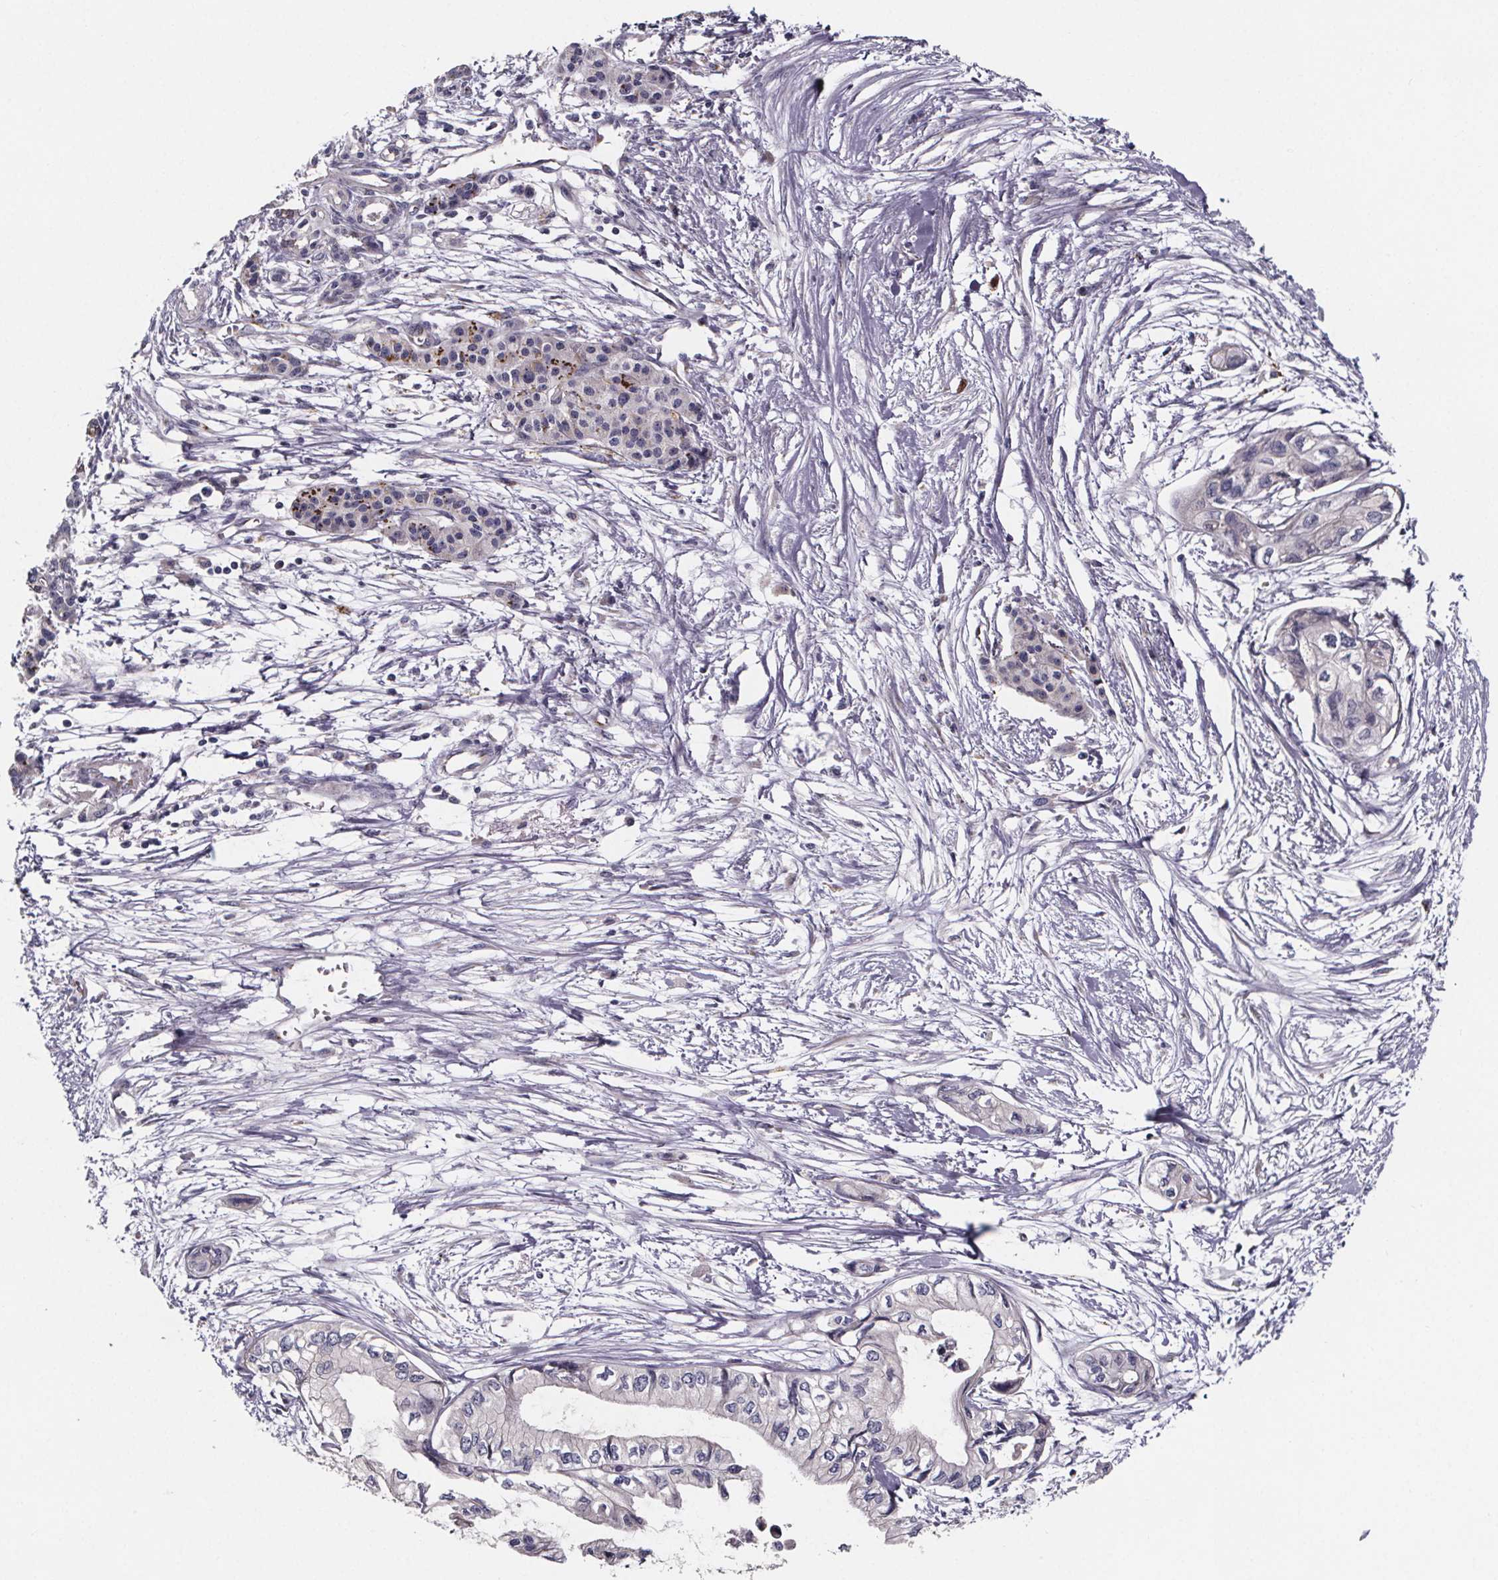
{"staining": {"intensity": "moderate", "quantity": "<25%", "location": "cytoplasmic/membranous"}, "tissue": "pancreatic cancer", "cell_type": "Tumor cells", "image_type": "cancer", "snomed": [{"axis": "morphology", "description": "Adenocarcinoma, NOS"}, {"axis": "topography", "description": "Pancreas"}], "caption": "Immunohistochemical staining of human pancreatic cancer shows low levels of moderate cytoplasmic/membranous positivity in about <25% of tumor cells. (DAB (3,3'-diaminobenzidine) = brown stain, brightfield microscopy at high magnification).", "gene": "NDST1", "patient": {"sex": "female", "age": 76}}